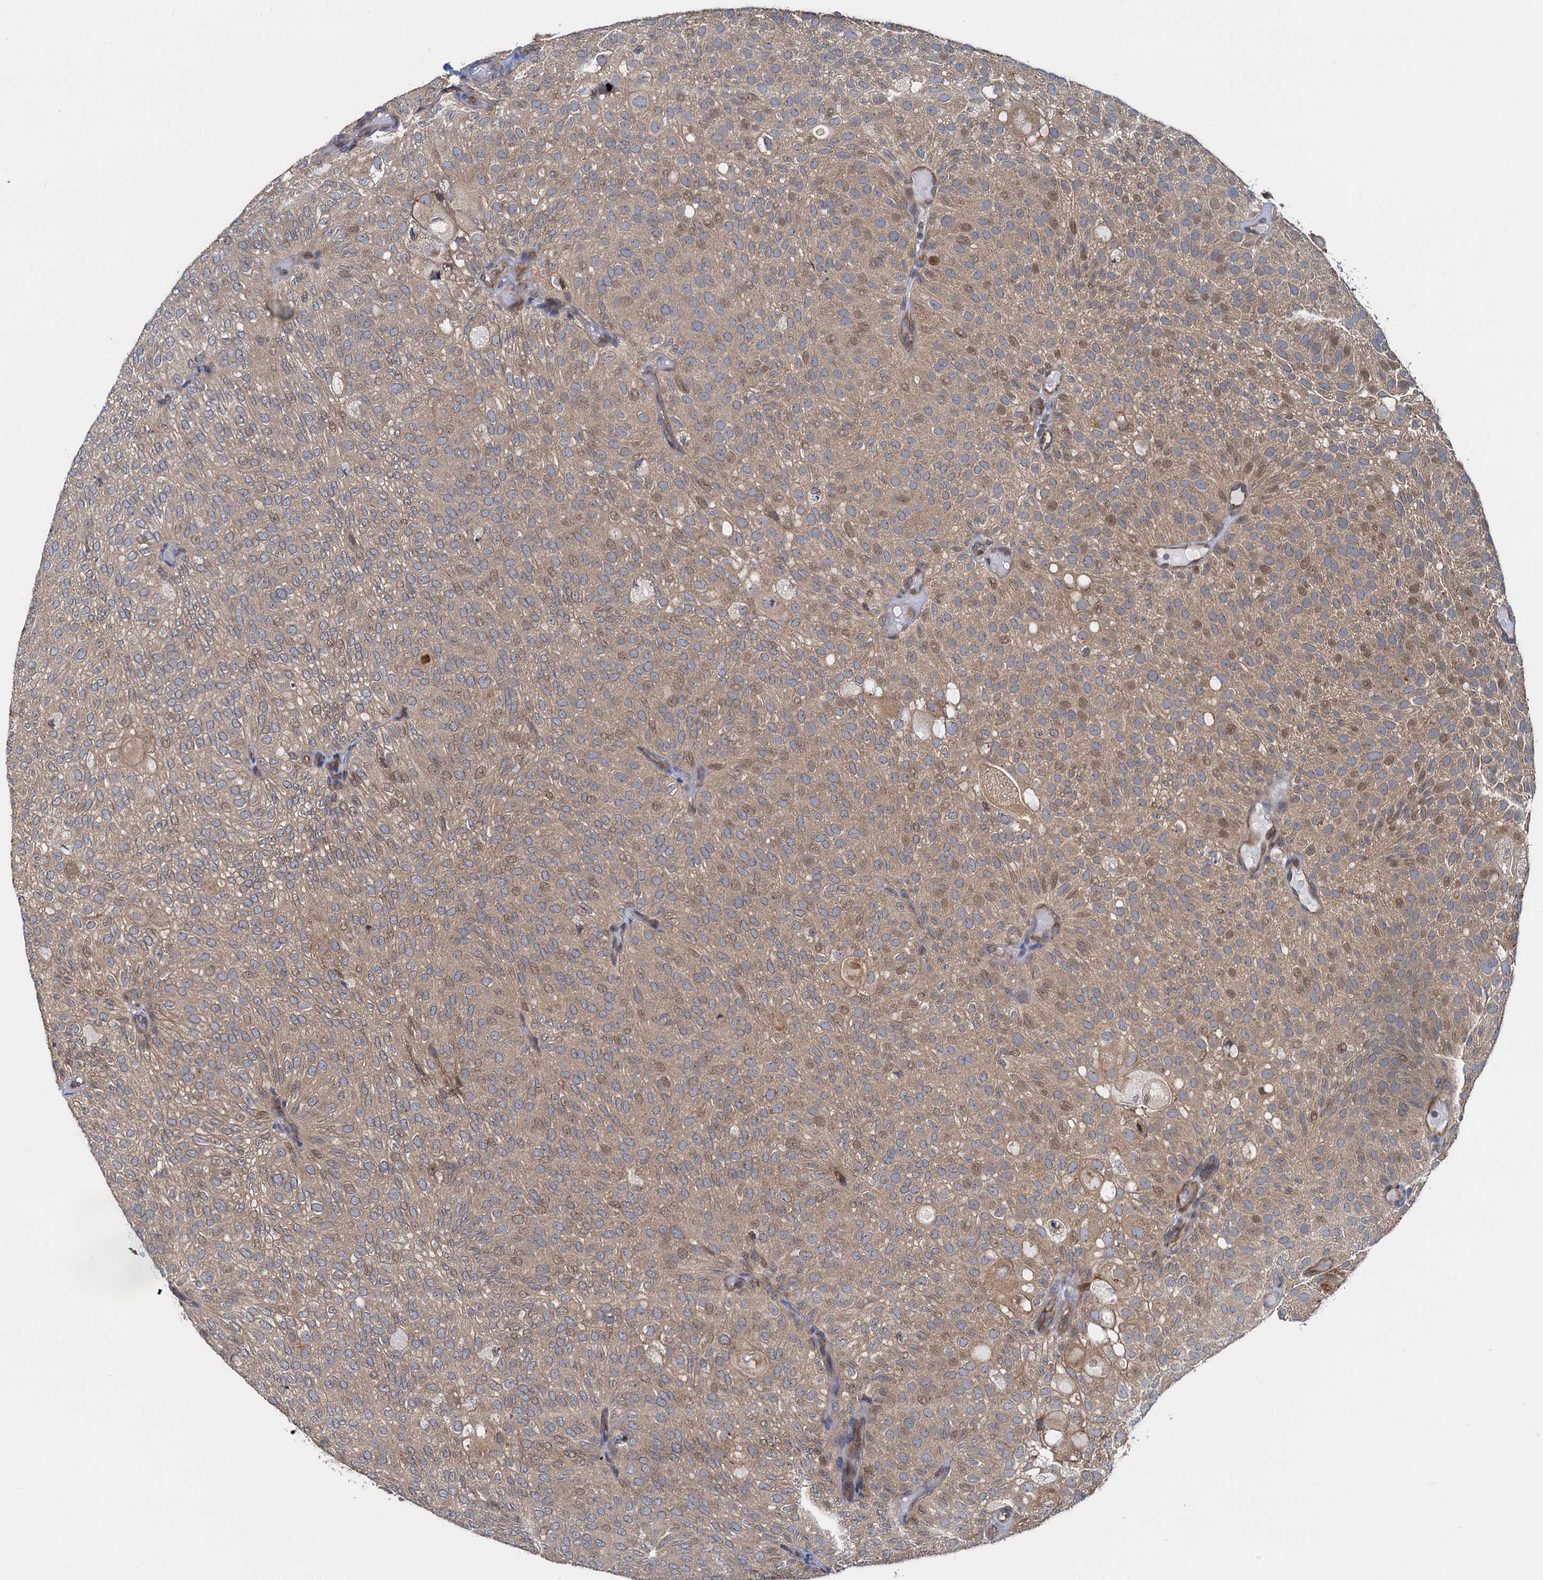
{"staining": {"intensity": "weak", "quantity": ">75%", "location": "cytoplasmic/membranous,nuclear"}, "tissue": "urothelial cancer", "cell_type": "Tumor cells", "image_type": "cancer", "snomed": [{"axis": "morphology", "description": "Urothelial carcinoma, Low grade"}, {"axis": "topography", "description": "Urinary bladder"}], "caption": "Urothelial cancer stained with immunohistochemistry reveals weak cytoplasmic/membranous and nuclear positivity in about >75% of tumor cells.", "gene": "RNF125", "patient": {"sex": "male", "age": 78}}